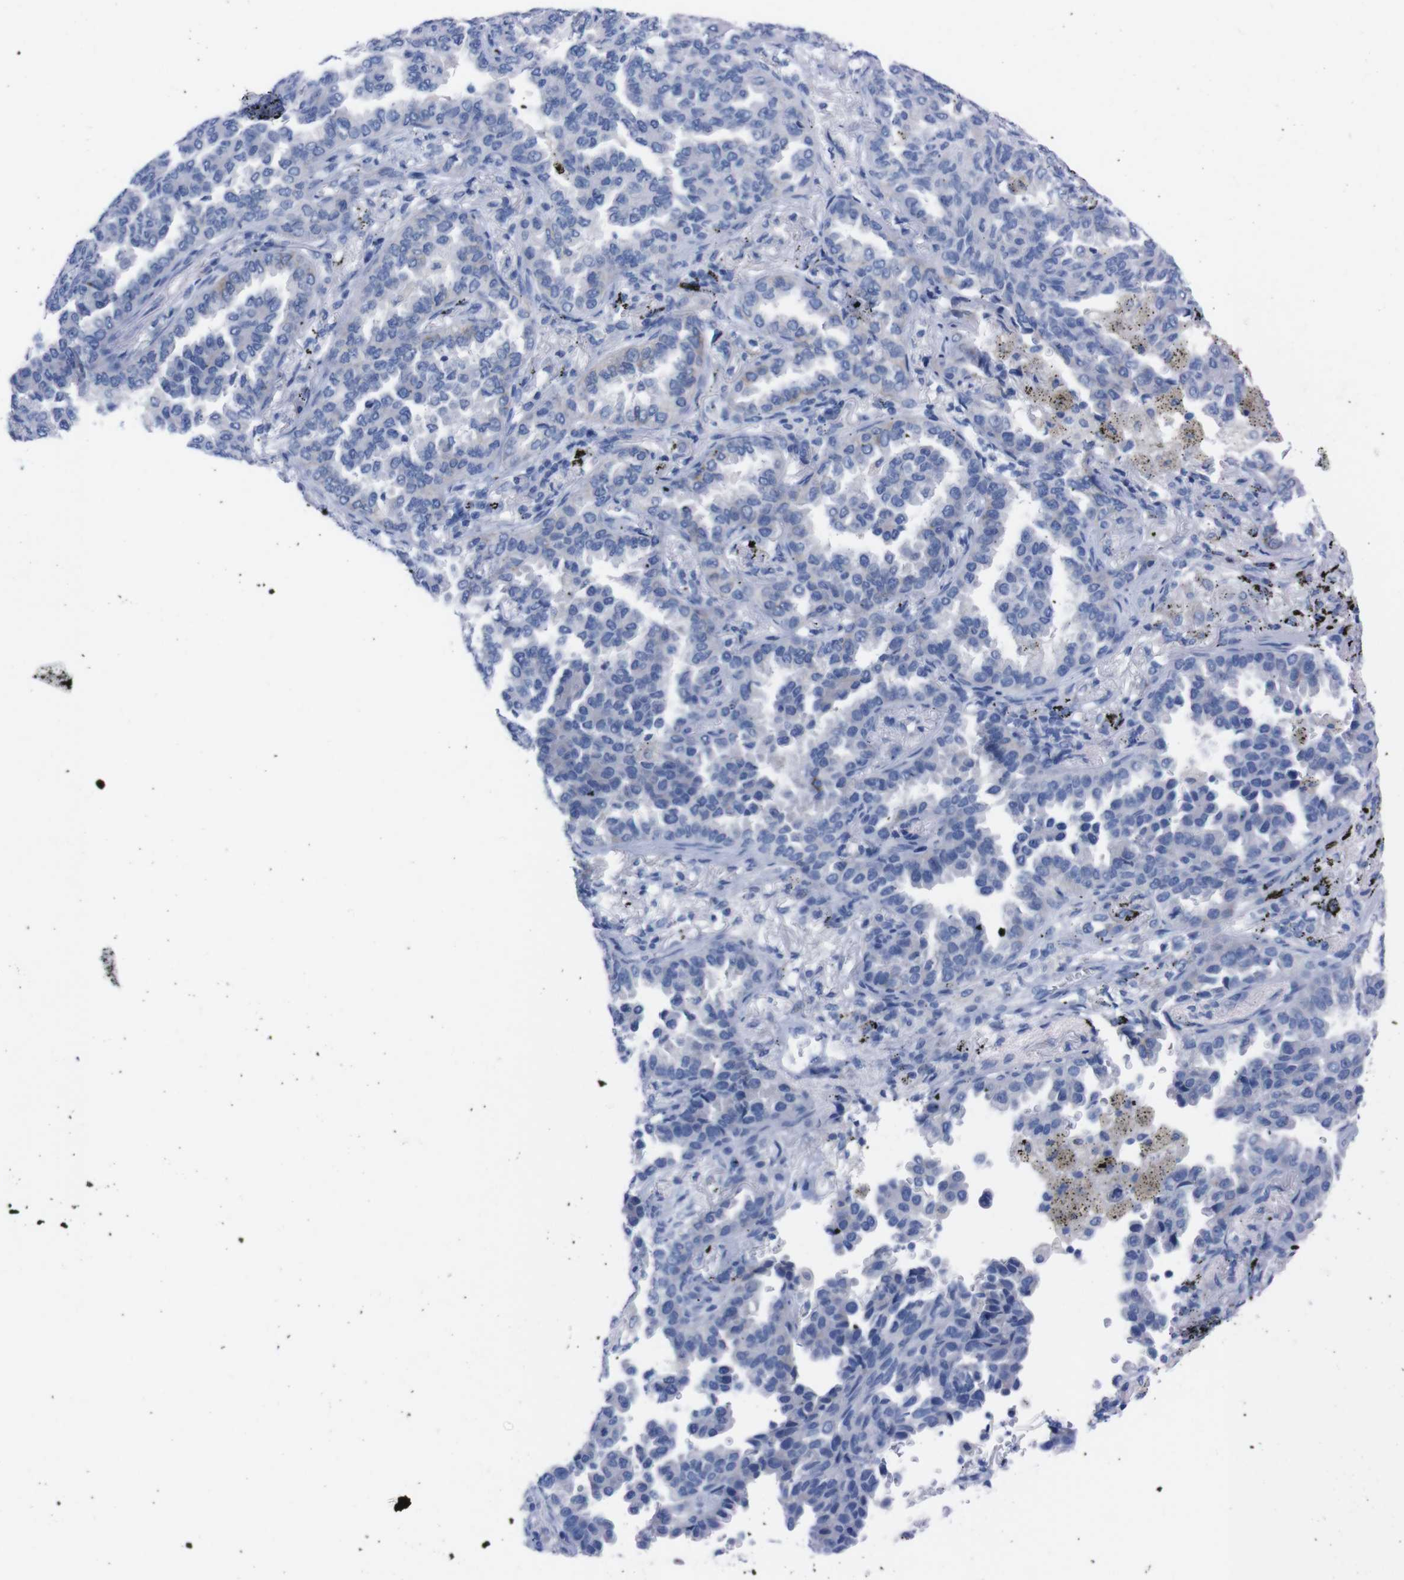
{"staining": {"intensity": "negative", "quantity": "none", "location": "none"}, "tissue": "lung cancer", "cell_type": "Tumor cells", "image_type": "cancer", "snomed": [{"axis": "morphology", "description": "Normal tissue, NOS"}, {"axis": "morphology", "description": "Adenocarcinoma, NOS"}, {"axis": "topography", "description": "Lung"}], "caption": "Image shows no protein staining in tumor cells of lung cancer tissue.", "gene": "TMEM243", "patient": {"sex": "male", "age": 59}}